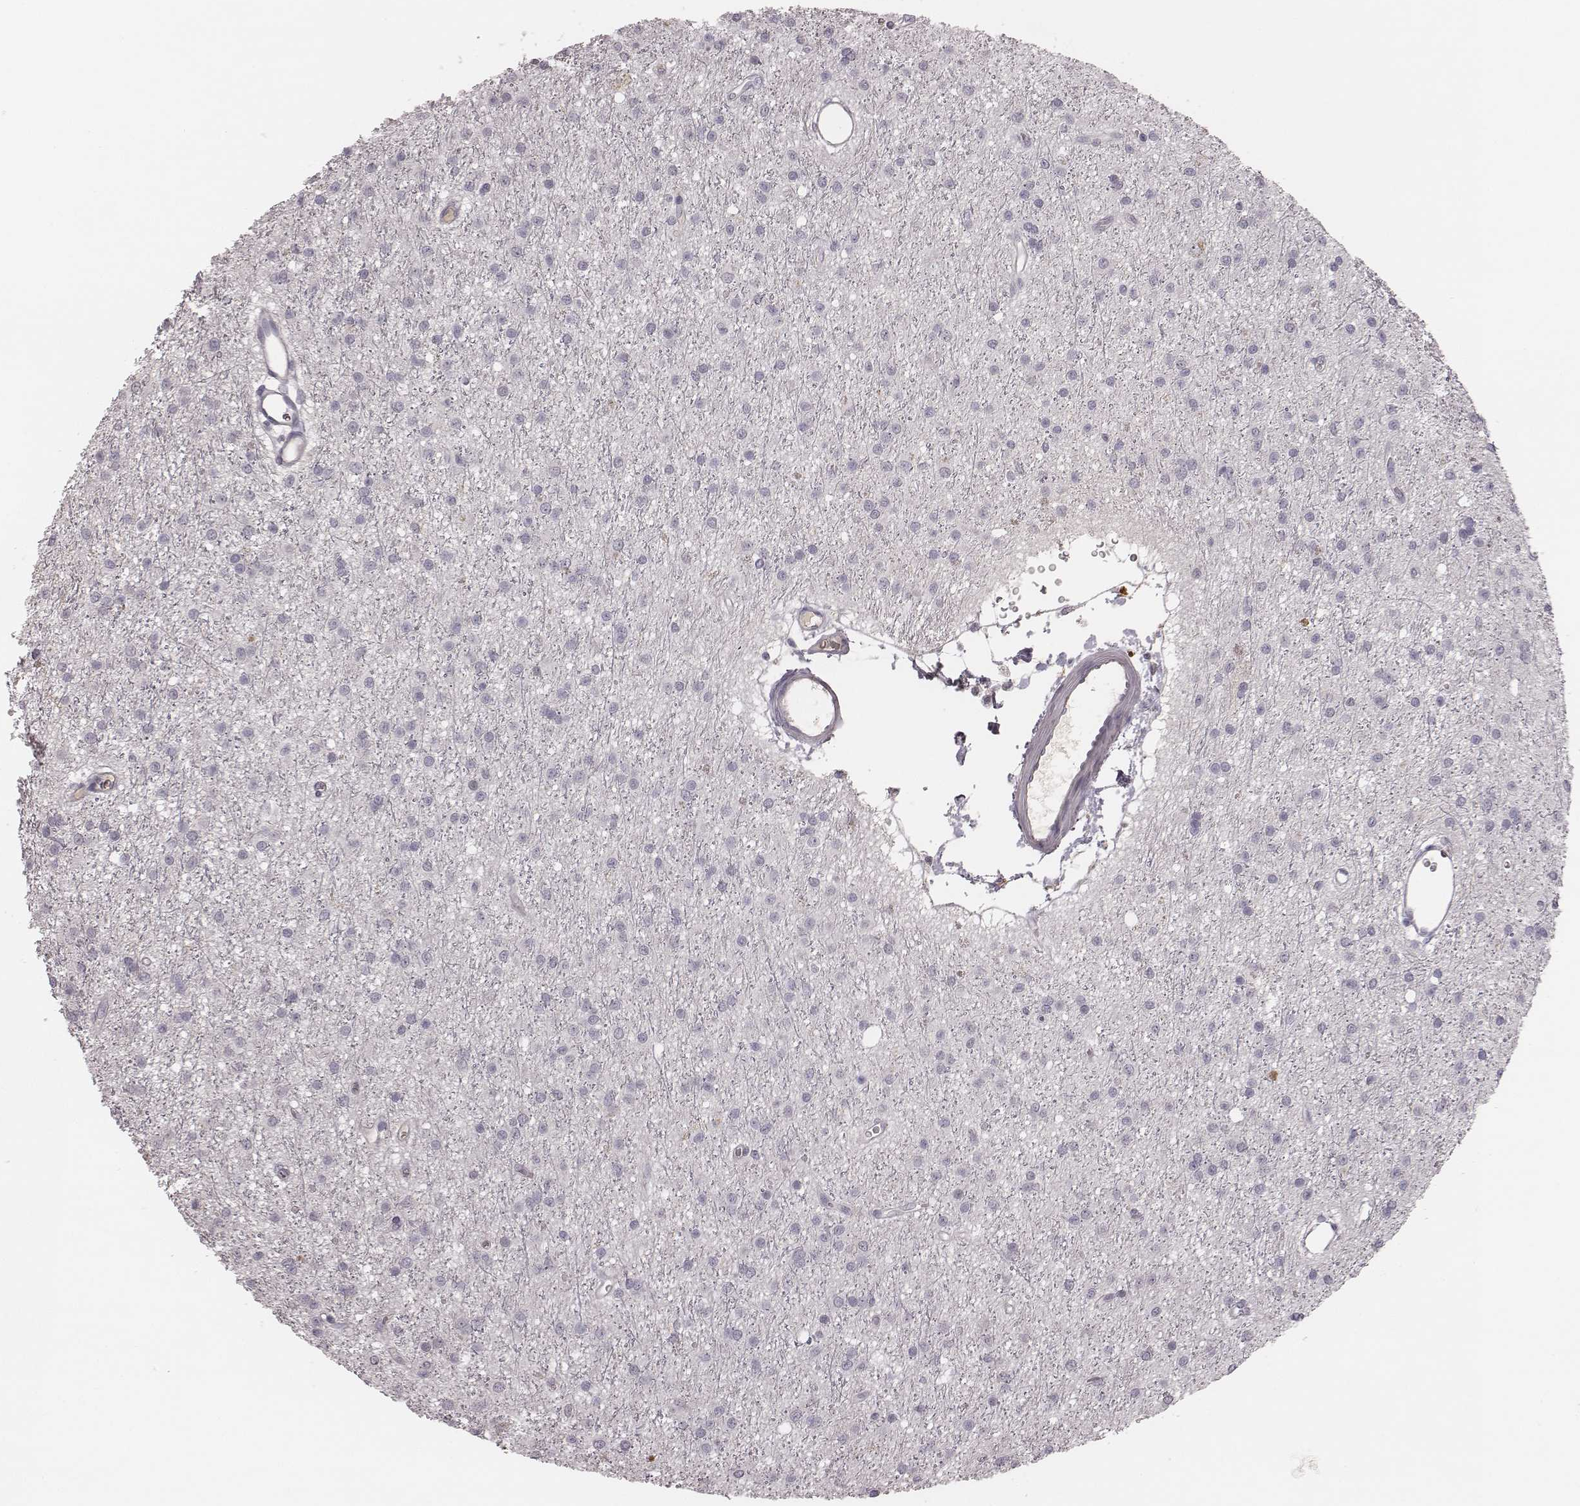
{"staining": {"intensity": "negative", "quantity": "none", "location": "none"}, "tissue": "glioma", "cell_type": "Tumor cells", "image_type": "cancer", "snomed": [{"axis": "morphology", "description": "Glioma, malignant, Low grade"}, {"axis": "topography", "description": "Brain"}], "caption": "The immunohistochemistry (IHC) image has no significant positivity in tumor cells of malignant glioma (low-grade) tissue.", "gene": "TLX3", "patient": {"sex": "male", "age": 27}}